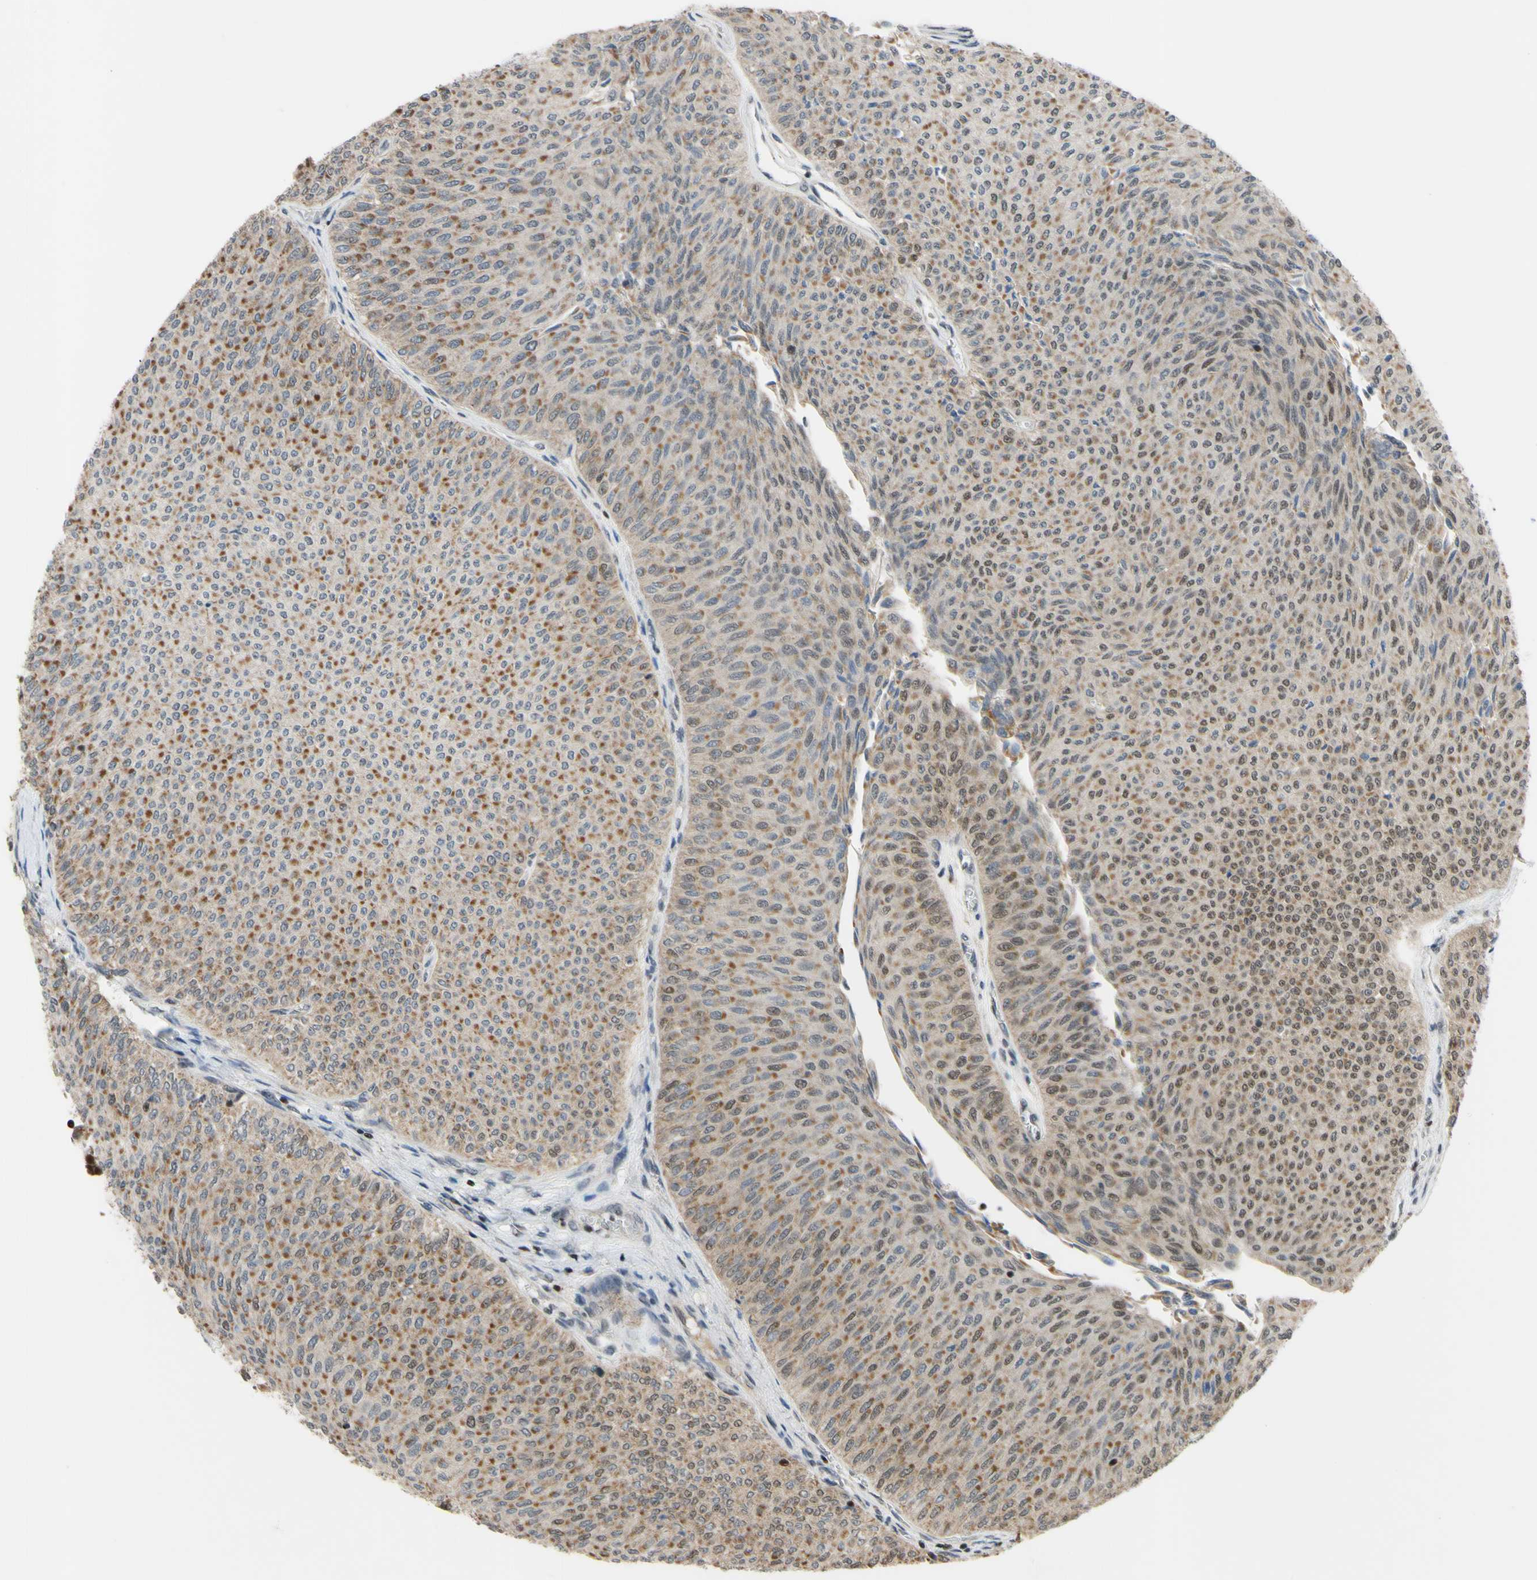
{"staining": {"intensity": "moderate", "quantity": ">75%", "location": "cytoplasmic/membranous,nuclear"}, "tissue": "urothelial cancer", "cell_type": "Tumor cells", "image_type": "cancer", "snomed": [{"axis": "morphology", "description": "Urothelial carcinoma, Low grade"}, {"axis": "topography", "description": "Urinary bladder"}], "caption": "The histopathology image shows immunohistochemical staining of low-grade urothelial carcinoma. There is moderate cytoplasmic/membranous and nuclear positivity is identified in about >75% of tumor cells.", "gene": "SP4", "patient": {"sex": "male", "age": 78}}